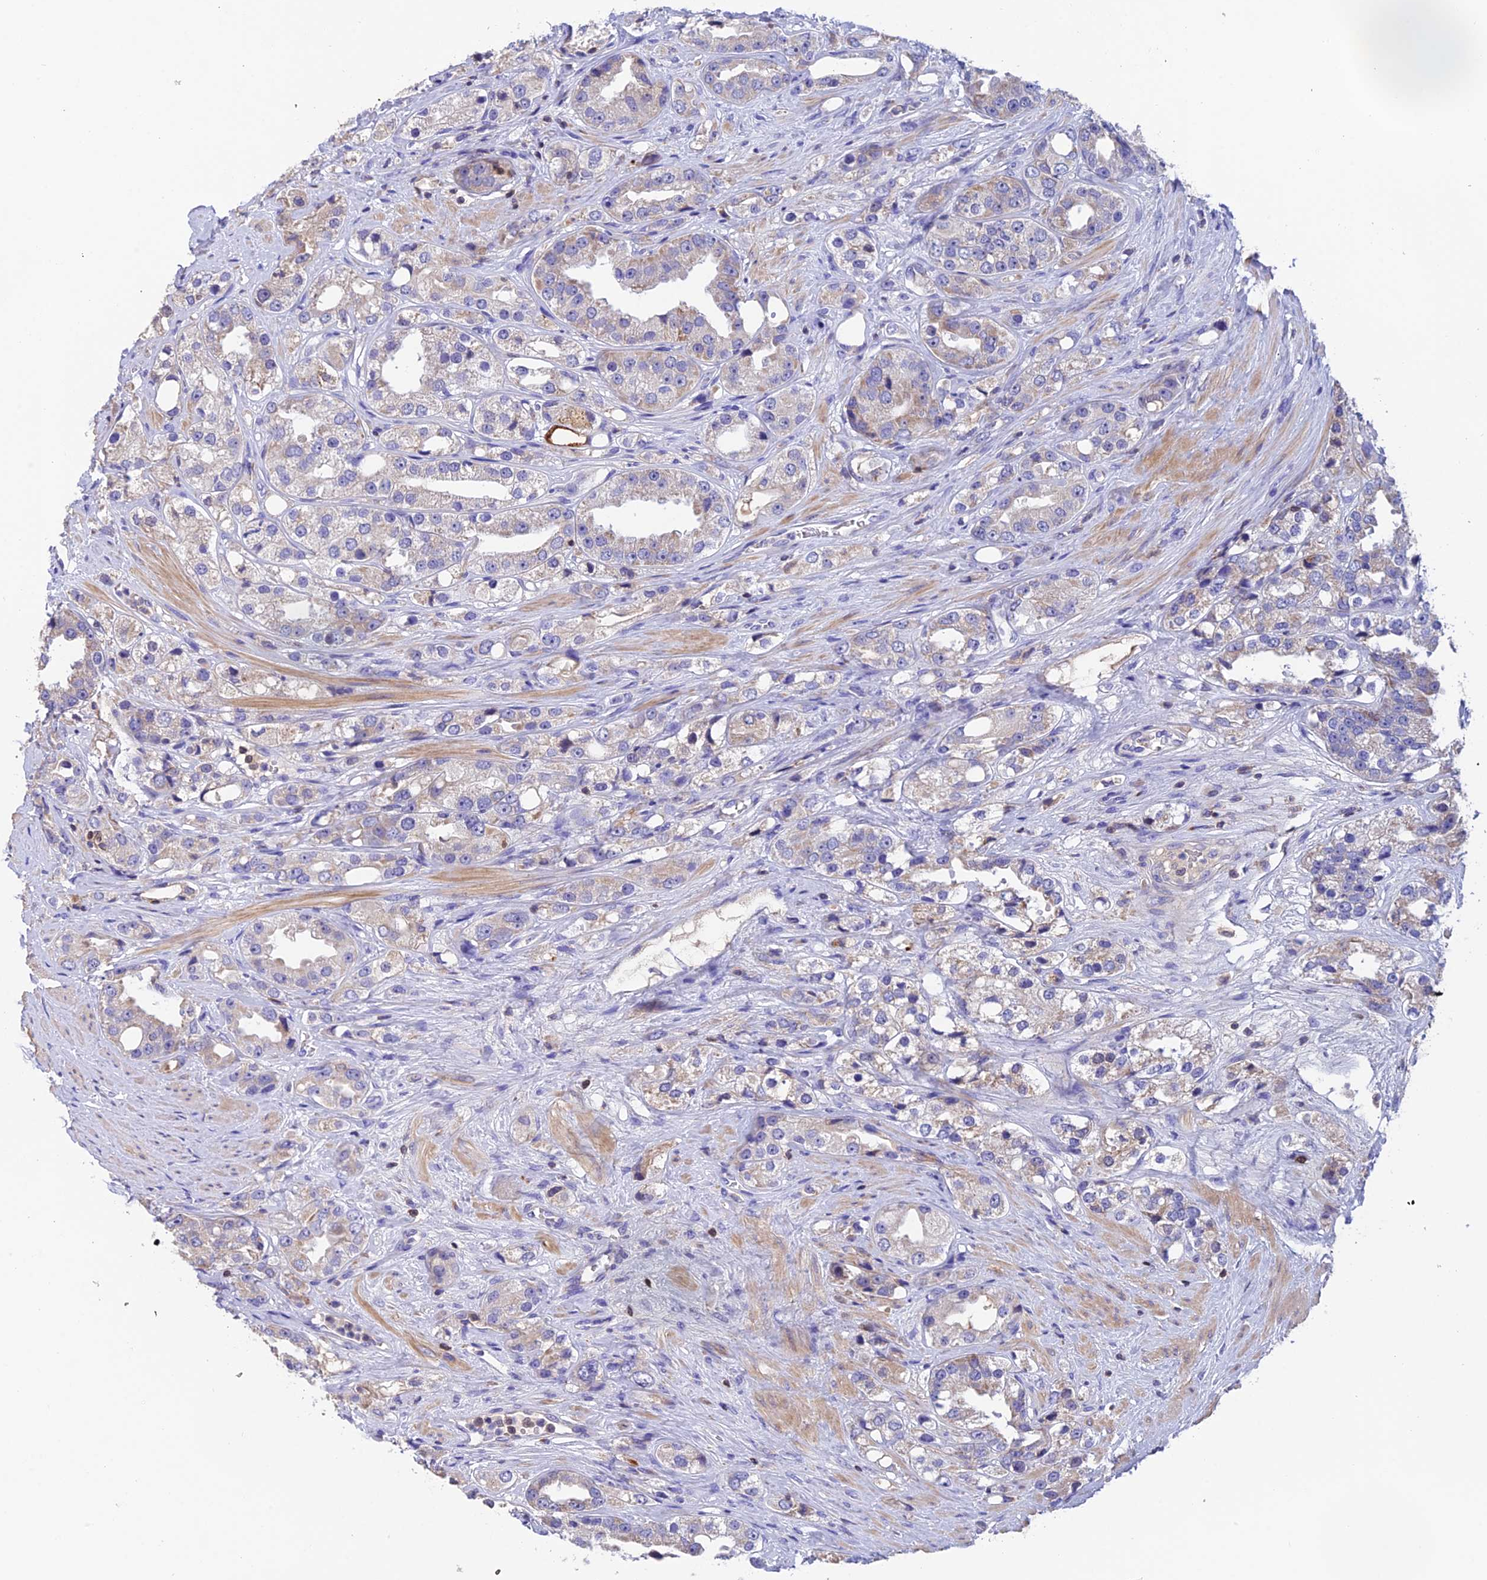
{"staining": {"intensity": "negative", "quantity": "none", "location": "none"}, "tissue": "prostate cancer", "cell_type": "Tumor cells", "image_type": "cancer", "snomed": [{"axis": "morphology", "description": "Adenocarcinoma, NOS"}, {"axis": "topography", "description": "Prostate"}], "caption": "IHC micrograph of neoplastic tissue: human prostate adenocarcinoma stained with DAB (3,3'-diaminobenzidine) shows no significant protein expression in tumor cells.", "gene": "LPXN", "patient": {"sex": "male", "age": 79}}